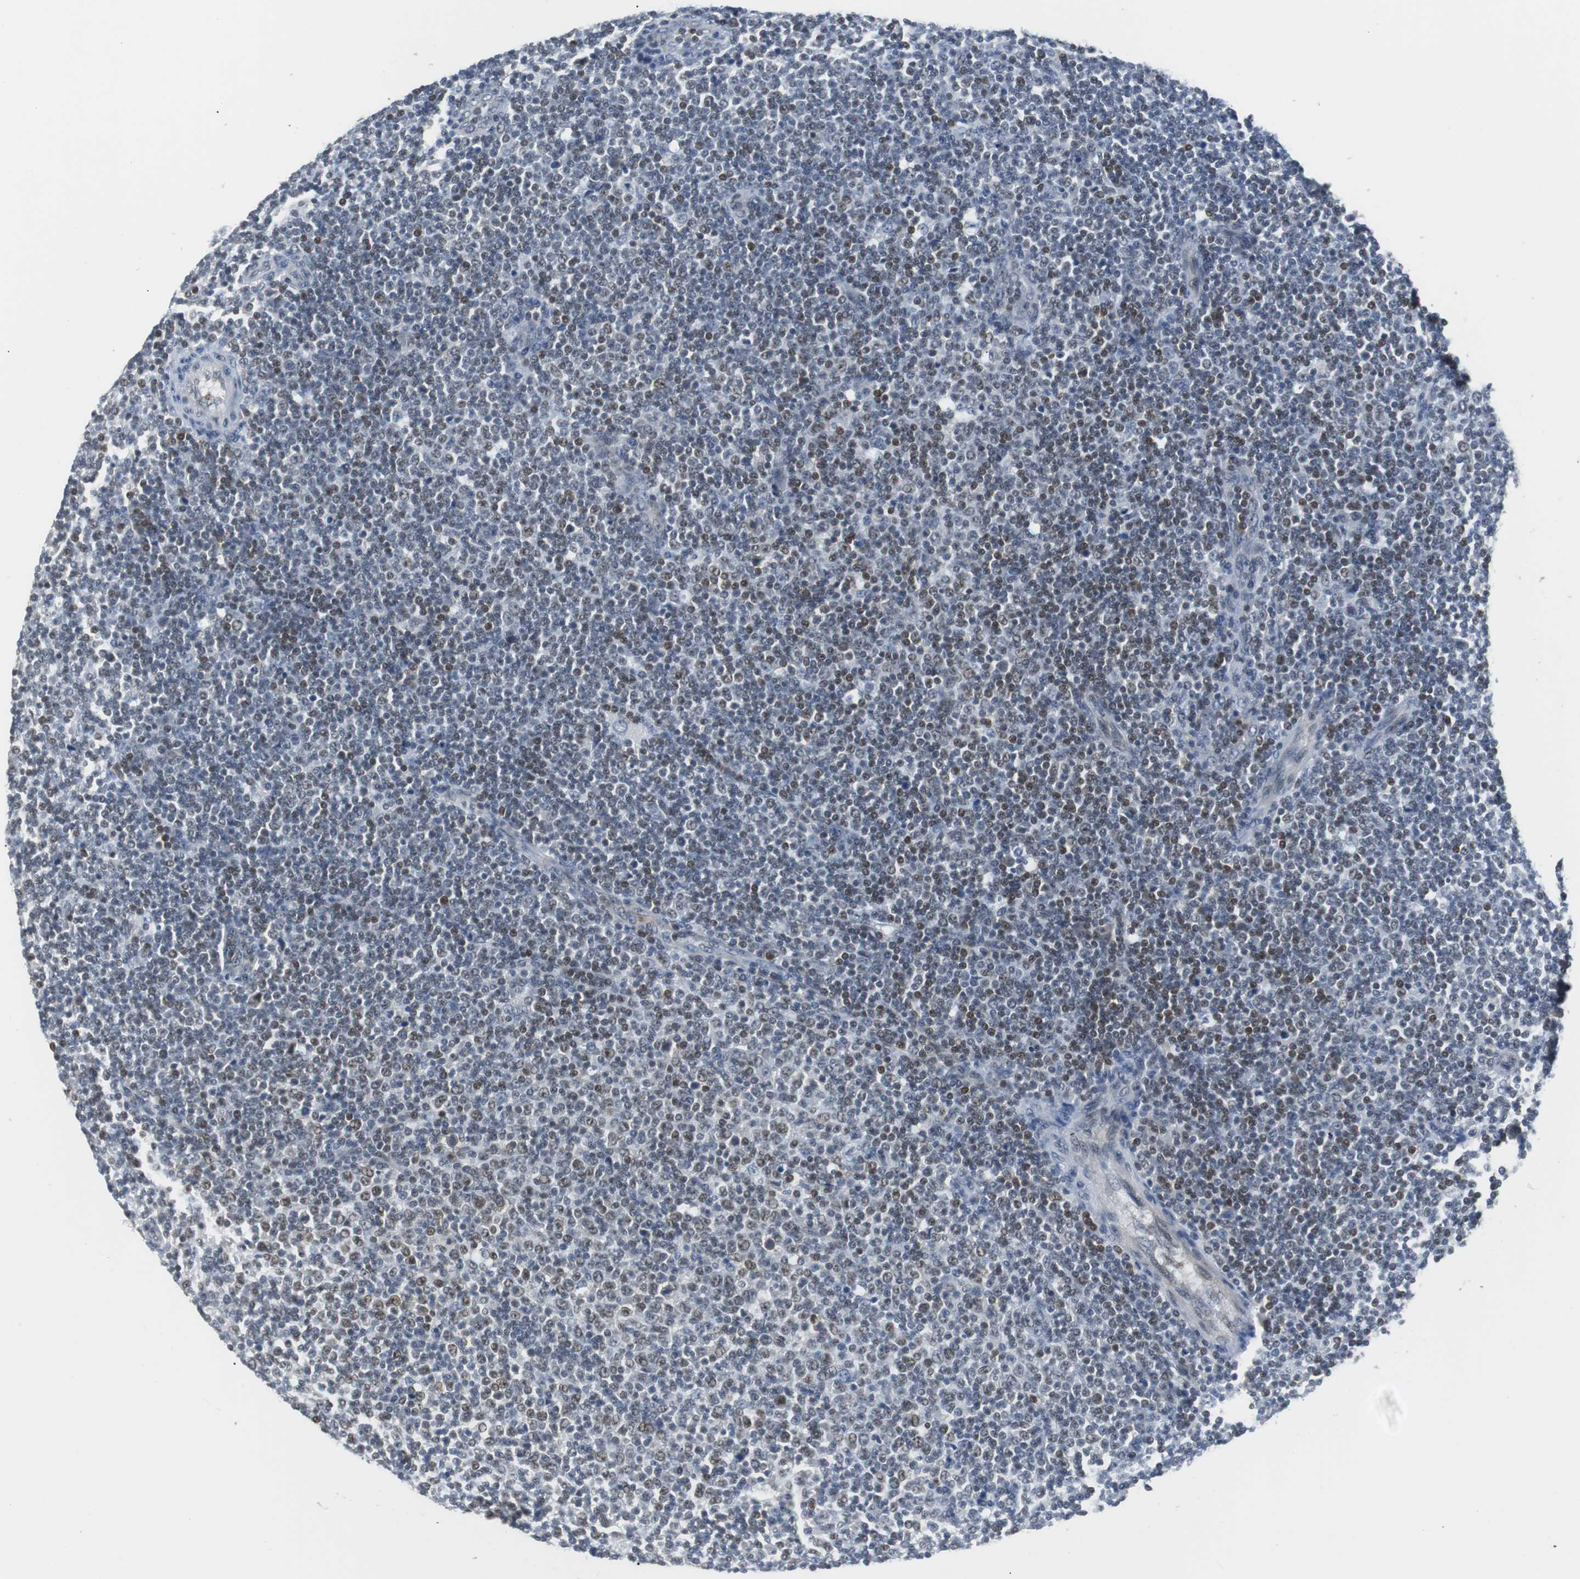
{"staining": {"intensity": "moderate", "quantity": "<25%", "location": "nuclear"}, "tissue": "lymphoma", "cell_type": "Tumor cells", "image_type": "cancer", "snomed": [{"axis": "morphology", "description": "Malignant lymphoma, non-Hodgkin's type, Low grade"}, {"axis": "topography", "description": "Lymph node"}], "caption": "Lymphoma tissue exhibits moderate nuclear positivity in about <25% of tumor cells, visualized by immunohistochemistry.", "gene": "SIRT1", "patient": {"sex": "male", "age": 70}}